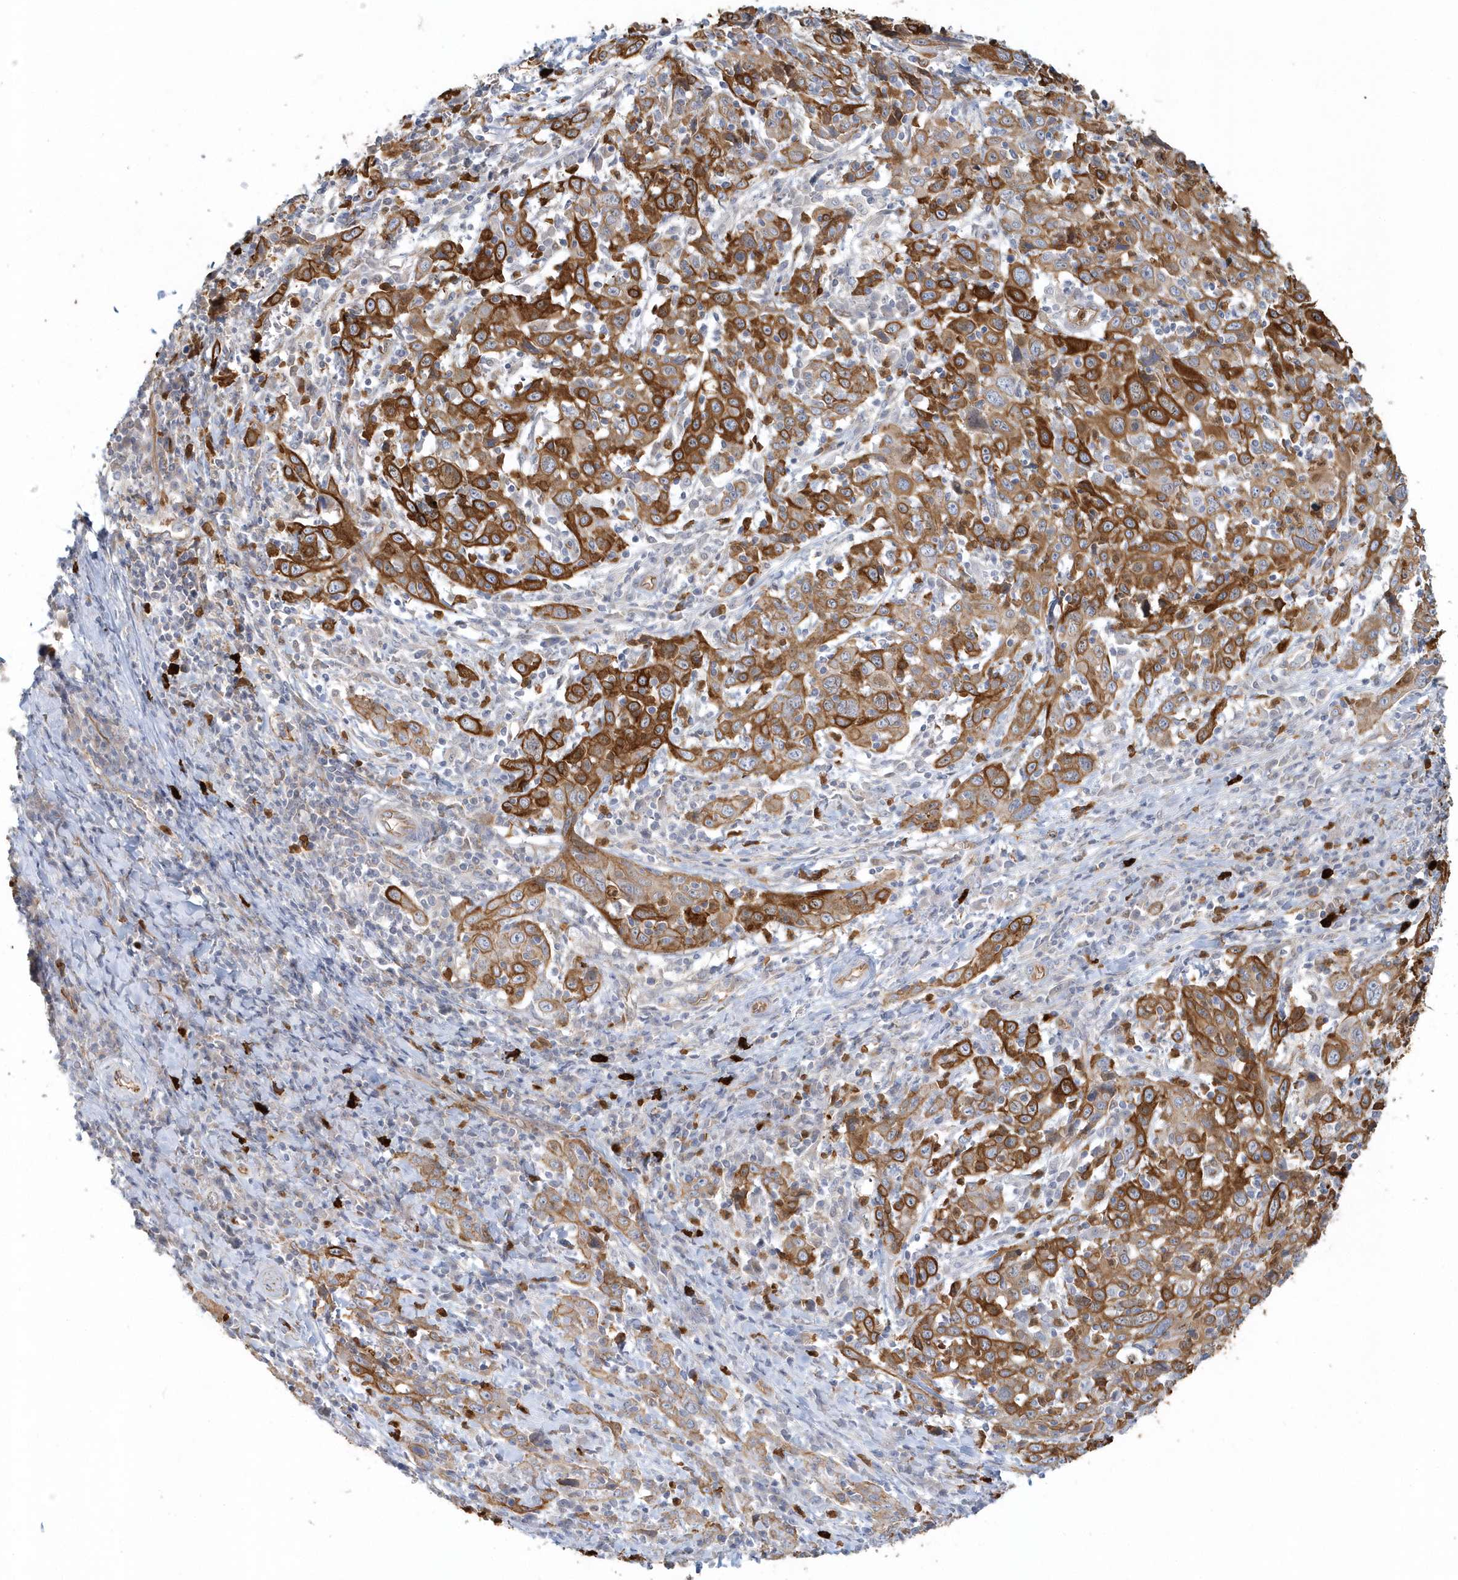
{"staining": {"intensity": "strong", "quantity": ">75%", "location": "cytoplasmic/membranous"}, "tissue": "cervical cancer", "cell_type": "Tumor cells", "image_type": "cancer", "snomed": [{"axis": "morphology", "description": "Squamous cell carcinoma, NOS"}, {"axis": "topography", "description": "Cervix"}], "caption": "An immunohistochemistry micrograph of neoplastic tissue is shown. Protein staining in brown highlights strong cytoplasmic/membranous positivity in squamous cell carcinoma (cervical) within tumor cells.", "gene": "DNAH1", "patient": {"sex": "female", "age": 46}}